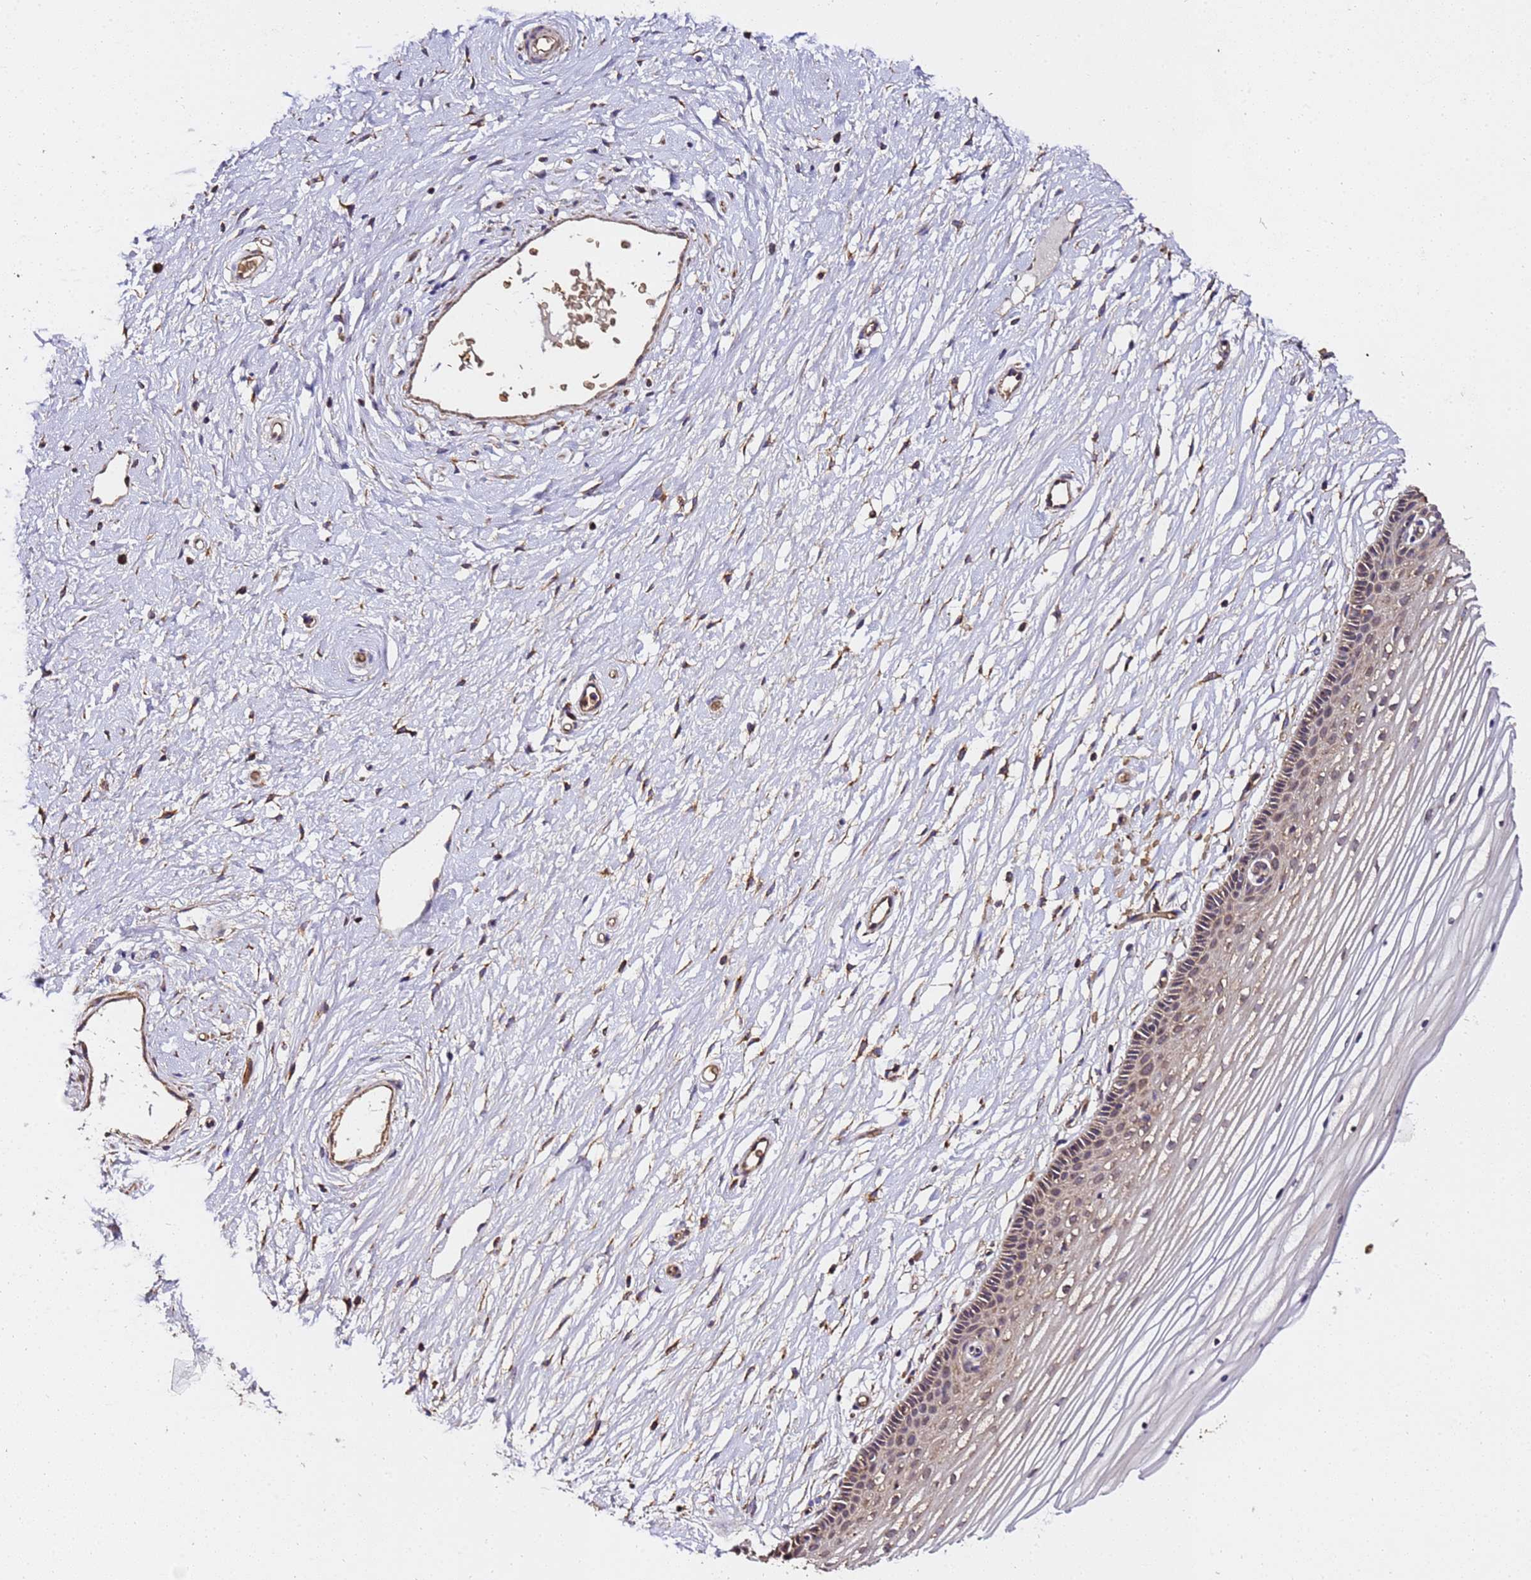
{"staining": {"intensity": "moderate", "quantity": "25%-75%", "location": "cytoplasmic/membranous"}, "tissue": "vagina", "cell_type": "Squamous epithelial cells", "image_type": "normal", "snomed": [{"axis": "morphology", "description": "Normal tissue, NOS"}, {"axis": "topography", "description": "Vagina"}, {"axis": "topography", "description": "Cervix"}], "caption": "A histopathology image of vagina stained for a protein exhibits moderate cytoplasmic/membranous brown staining in squamous epithelial cells.", "gene": "LRRIQ1", "patient": {"sex": "female", "age": 40}}